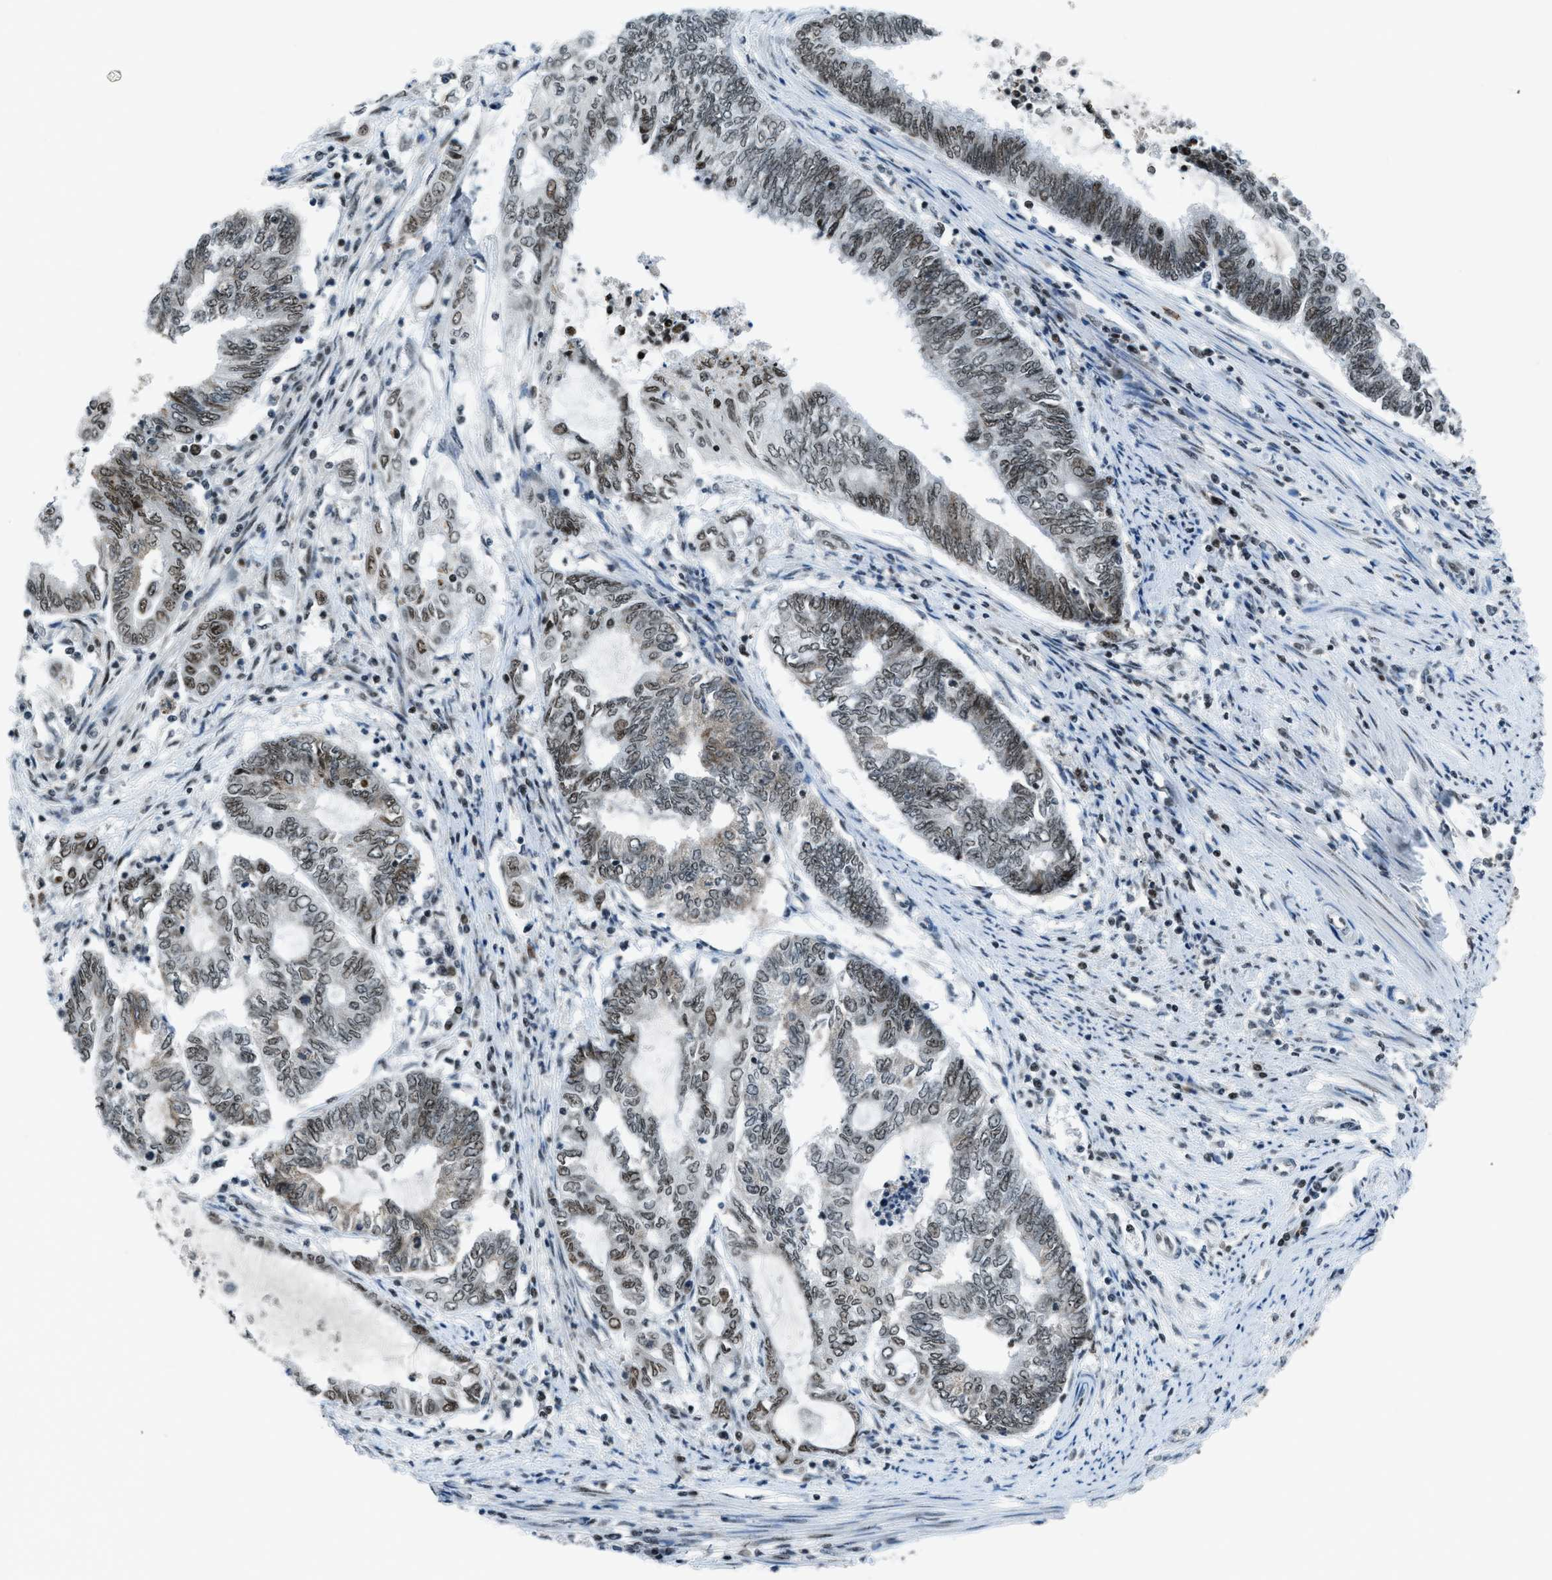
{"staining": {"intensity": "moderate", "quantity": "25%-75%", "location": "nuclear"}, "tissue": "endometrial cancer", "cell_type": "Tumor cells", "image_type": "cancer", "snomed": [{"axis": "morphology", "description": "Adenocarcinoma, NOS"}, {"axis": "topography", "description": "Uterus"}, {"axis": "topography", "description": "Endometrium"}], "caption": "This photomicrograph displays IHC staining of endometrial adenocarcinoma, with medium moderate nuclear staining in about 25%-75% of tumor cells.", "gene": "RAD51B", "patient": {"sex": "female", "age": 70}}